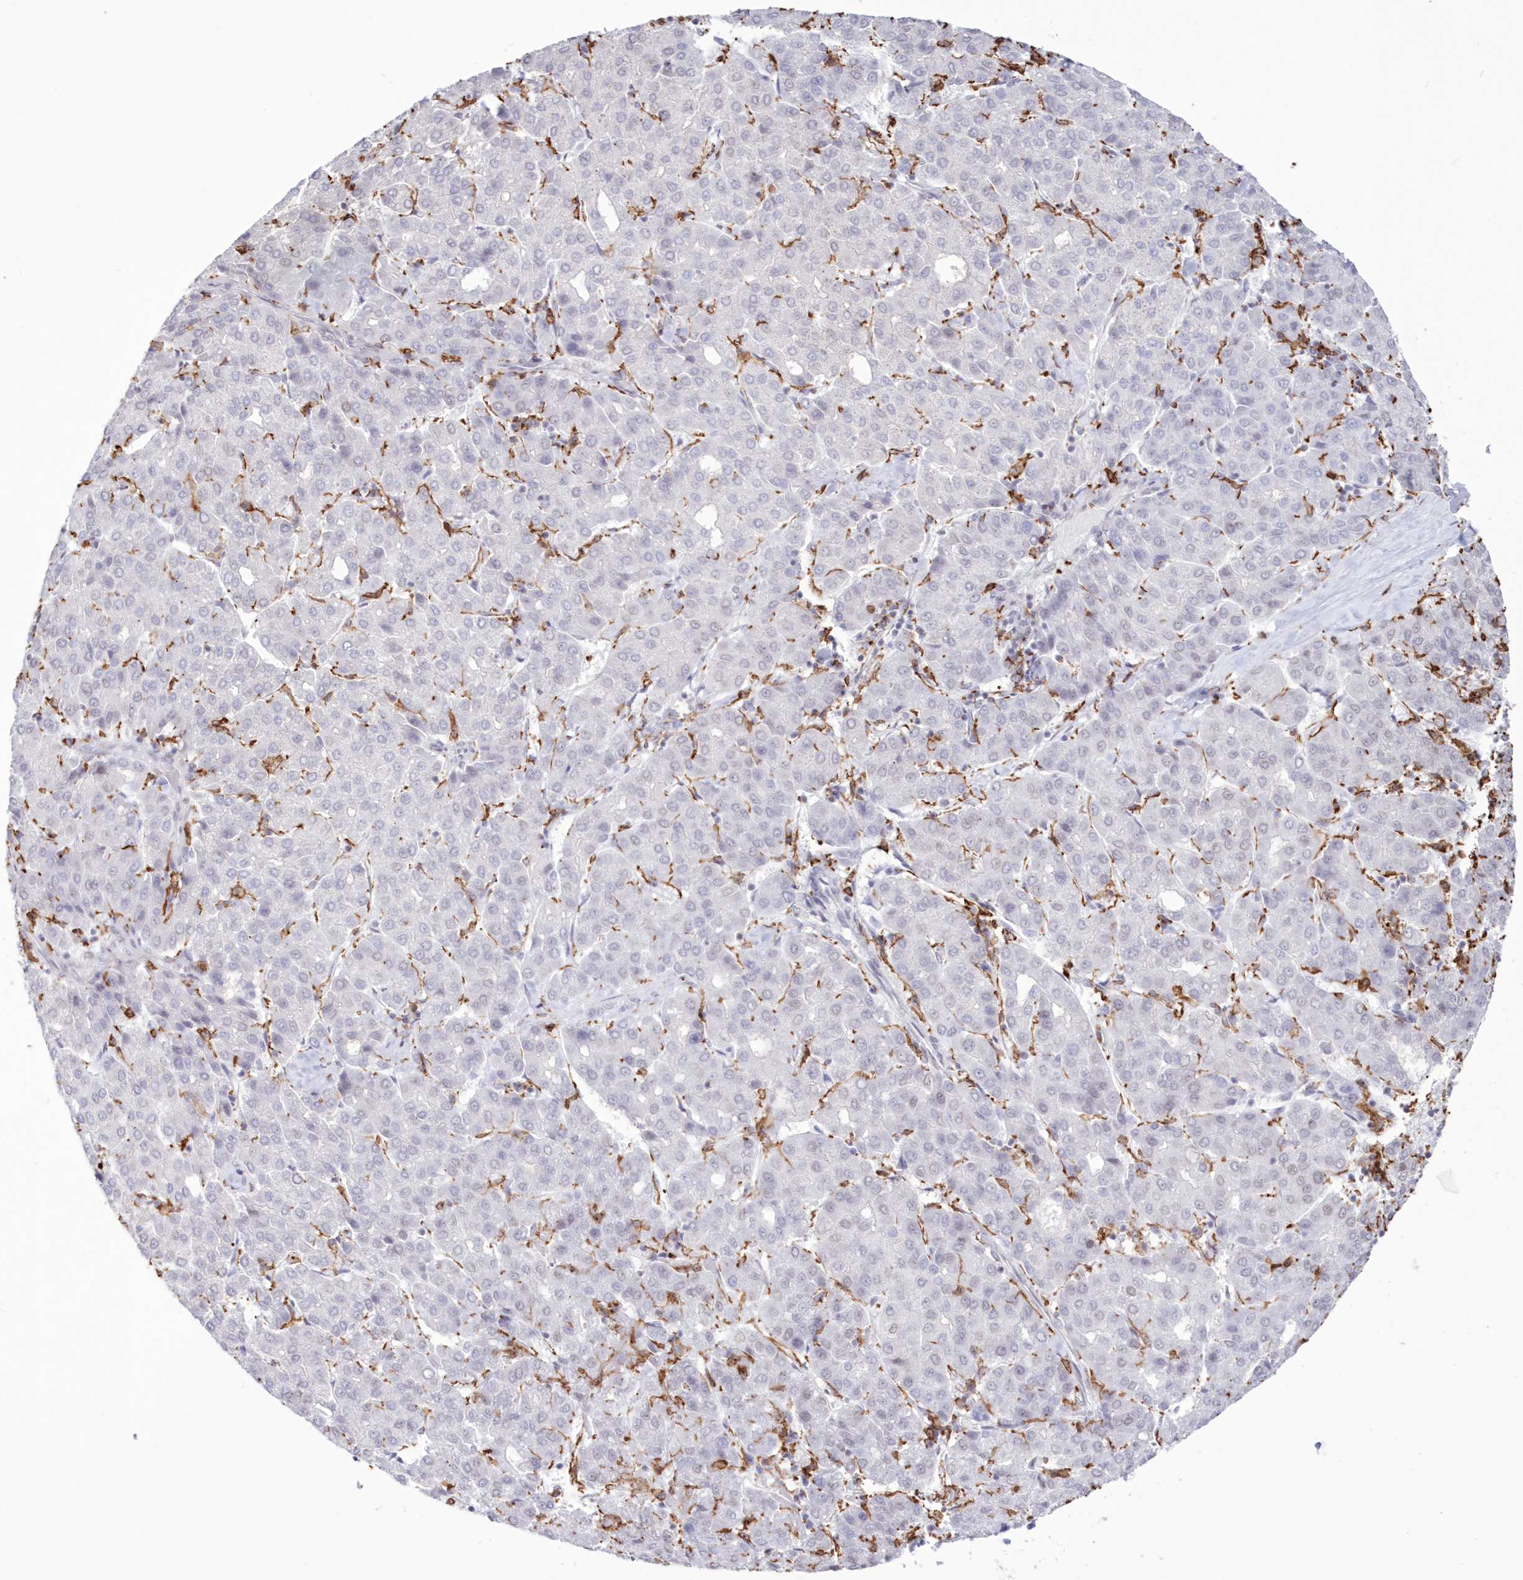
{"staining": {"intensity": "negative", "quantity": "none", "location": "none"}, "tissue": "liver cancer", "cell_type": "Tumor cells", "image_type": "cancer", "snomed": [{"axis": "morphology", "description": "Carcinoma, Hepatocellular, NOS"}, {"axis": "topography", "description": "Liver"}], "caption": "Immunohistochemistry (IHC) micrograph of human liver cancer stained for a protein (brown), which exhibits no expression in tumor cells. (DAB IHC, high magnification).", "gene": "C11orf1", "patient": {"sex": "male", "age": 65}}